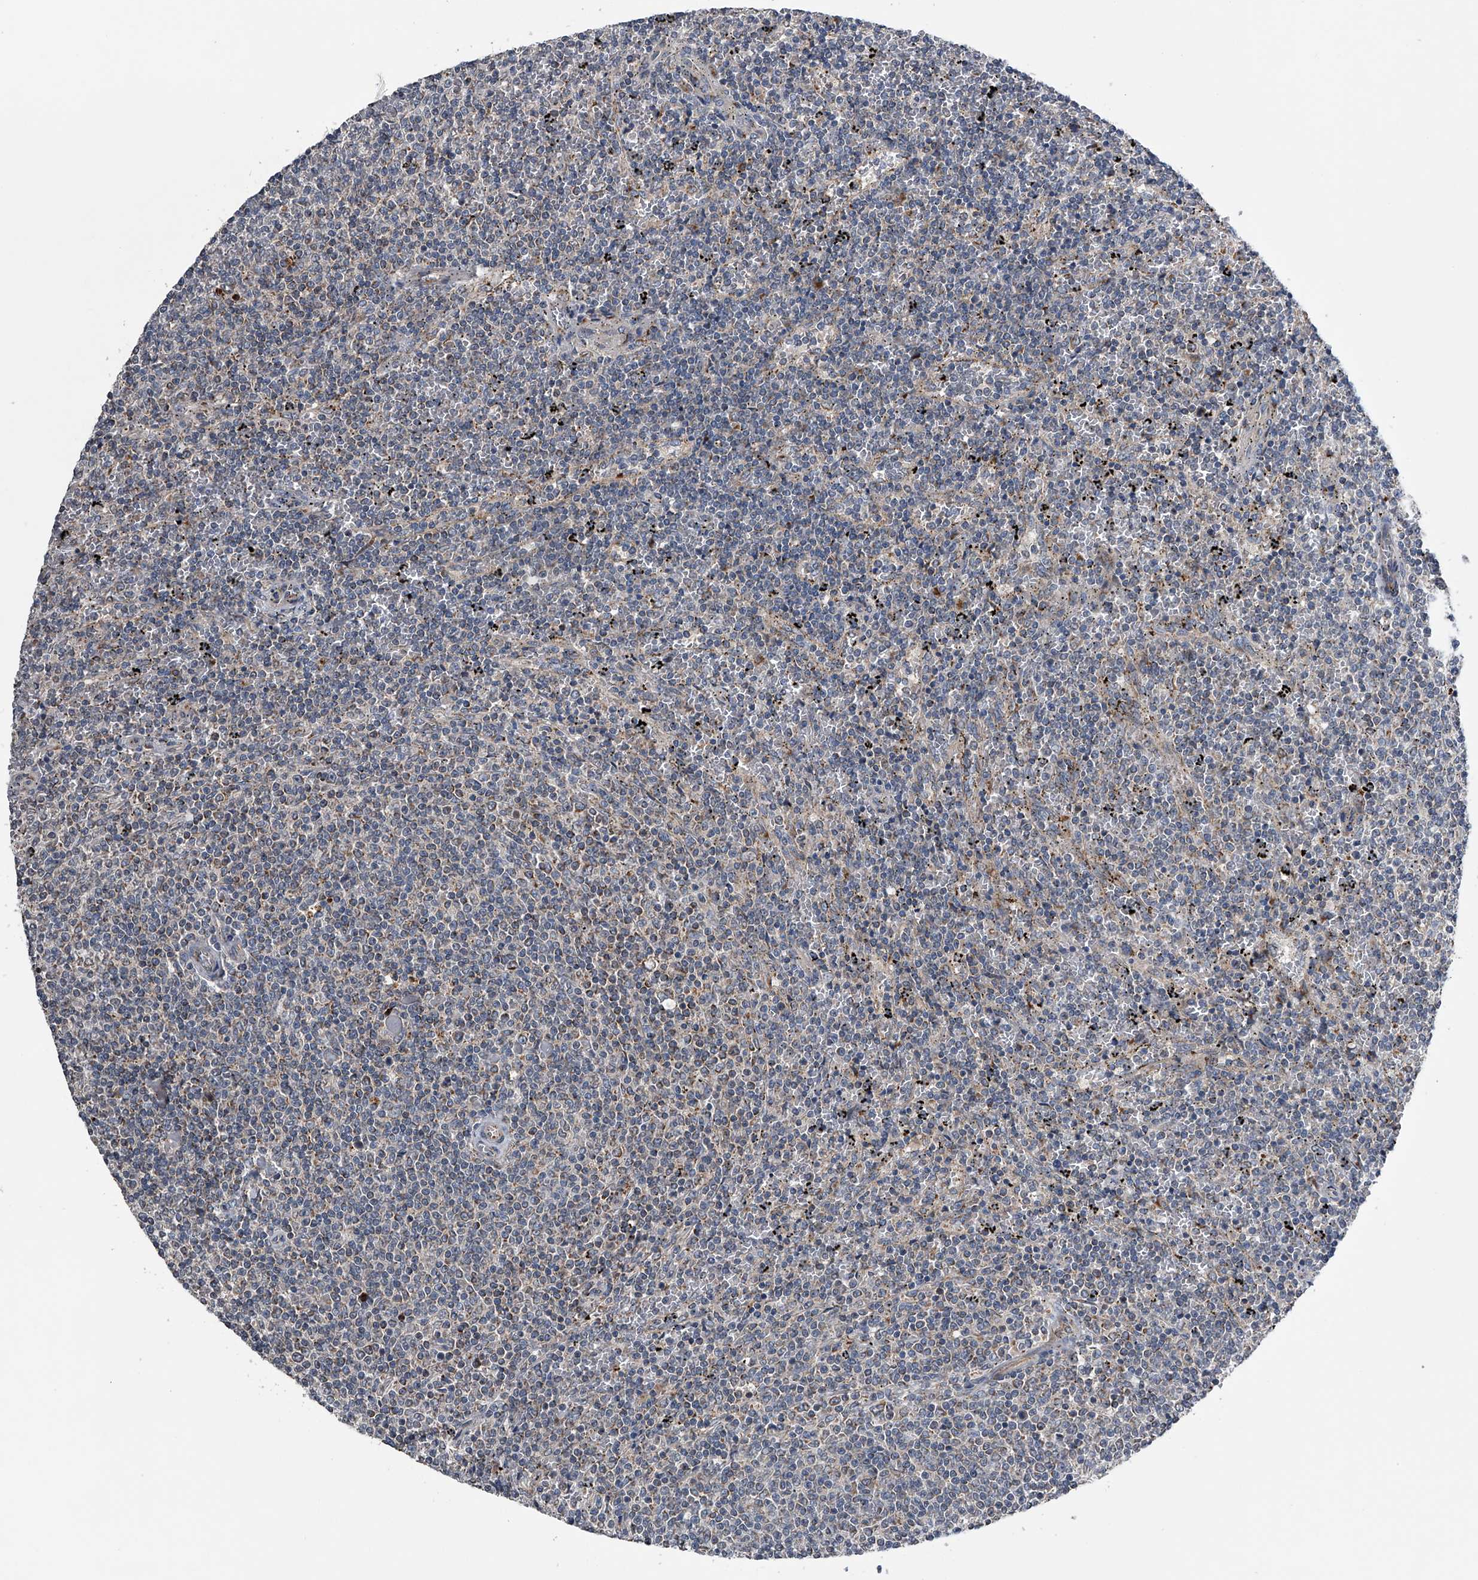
{"staining": {"intensity": "negative", "quantity": "none", "location": "none"}, "tissue": "lymphoma", "cell_type": "Tumor cells", "image_type": "cancer", "snomed": [{"axis": "morphology", "description": "Malignant lymphoma, non-Hodgkin's type, Low grade"}, {"axis": "topography", "description": "Spleen"}], "caption": "A photomicrograph of low-grade malignant lymphoma, non-Hodgkin's type stained for a protein reveals no brown staining in tumor cells. Brightfield microscopy of immunohistochemistry stained with DAB (brown) and hematoxylin (blue), captured at high magnification.", "gene": "LYRM4", "patient": {"sex": "female", "age": 50}}